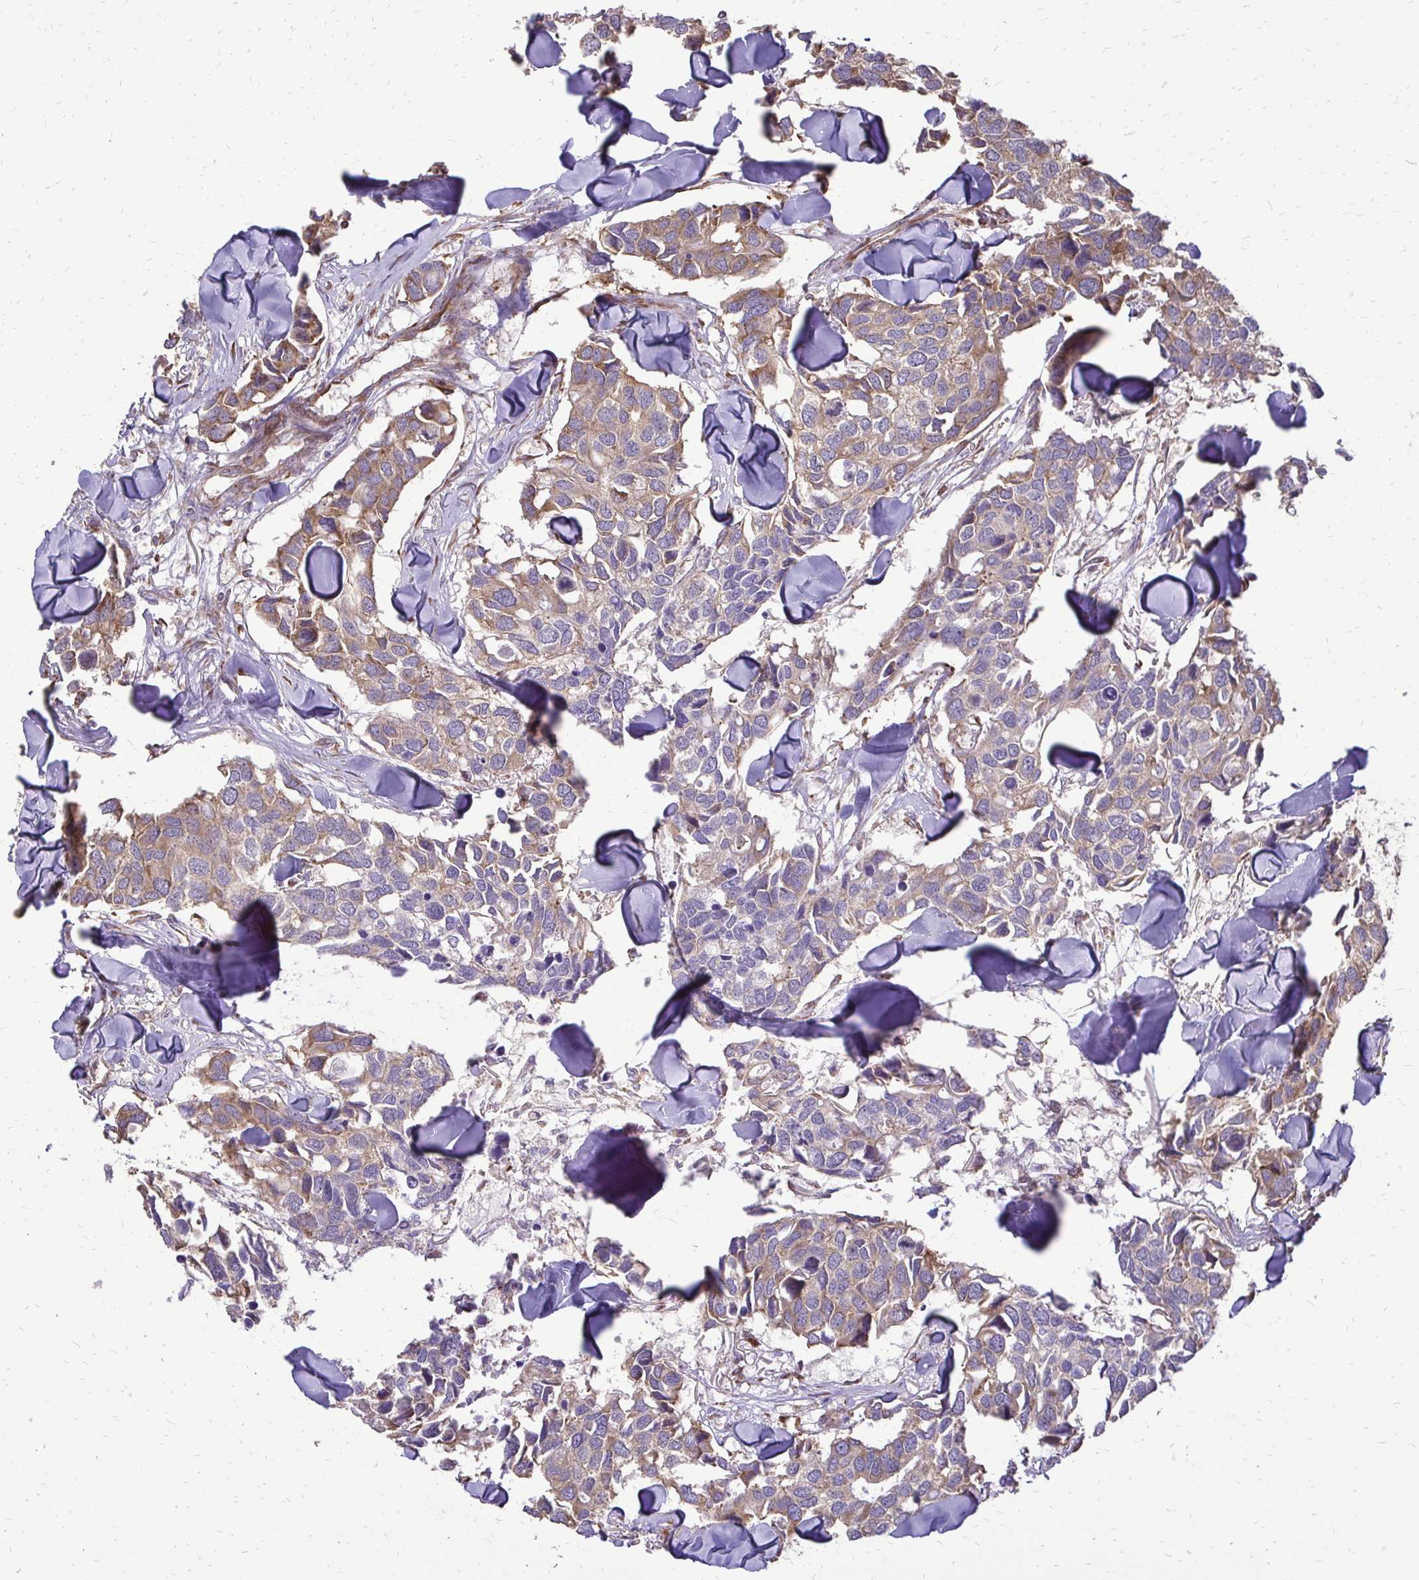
{"staining": {"intensity": "moderate", "quantity": "25%-75%", "location": "cytoplasmic/membranous"}, "tissue": "breast cancer", "cell_type": "Tumor cells", "image_type": "cancer", "snomed": [{"axis": "morphology", "description": "Duct carcinoma"}, {"axis": "topography", "description": "Breast"}], "caption": "Protein expression analysis of human breast cancer reveals moderate cytoplasmic/membranous staining in about 25%-75% of tumor cells. Immunohistochemistry (ihc) stains the protein in brown and the nuclei are stained blue.", "gene": "RPS3", "patient": {"sex": "female", "age": 83}}